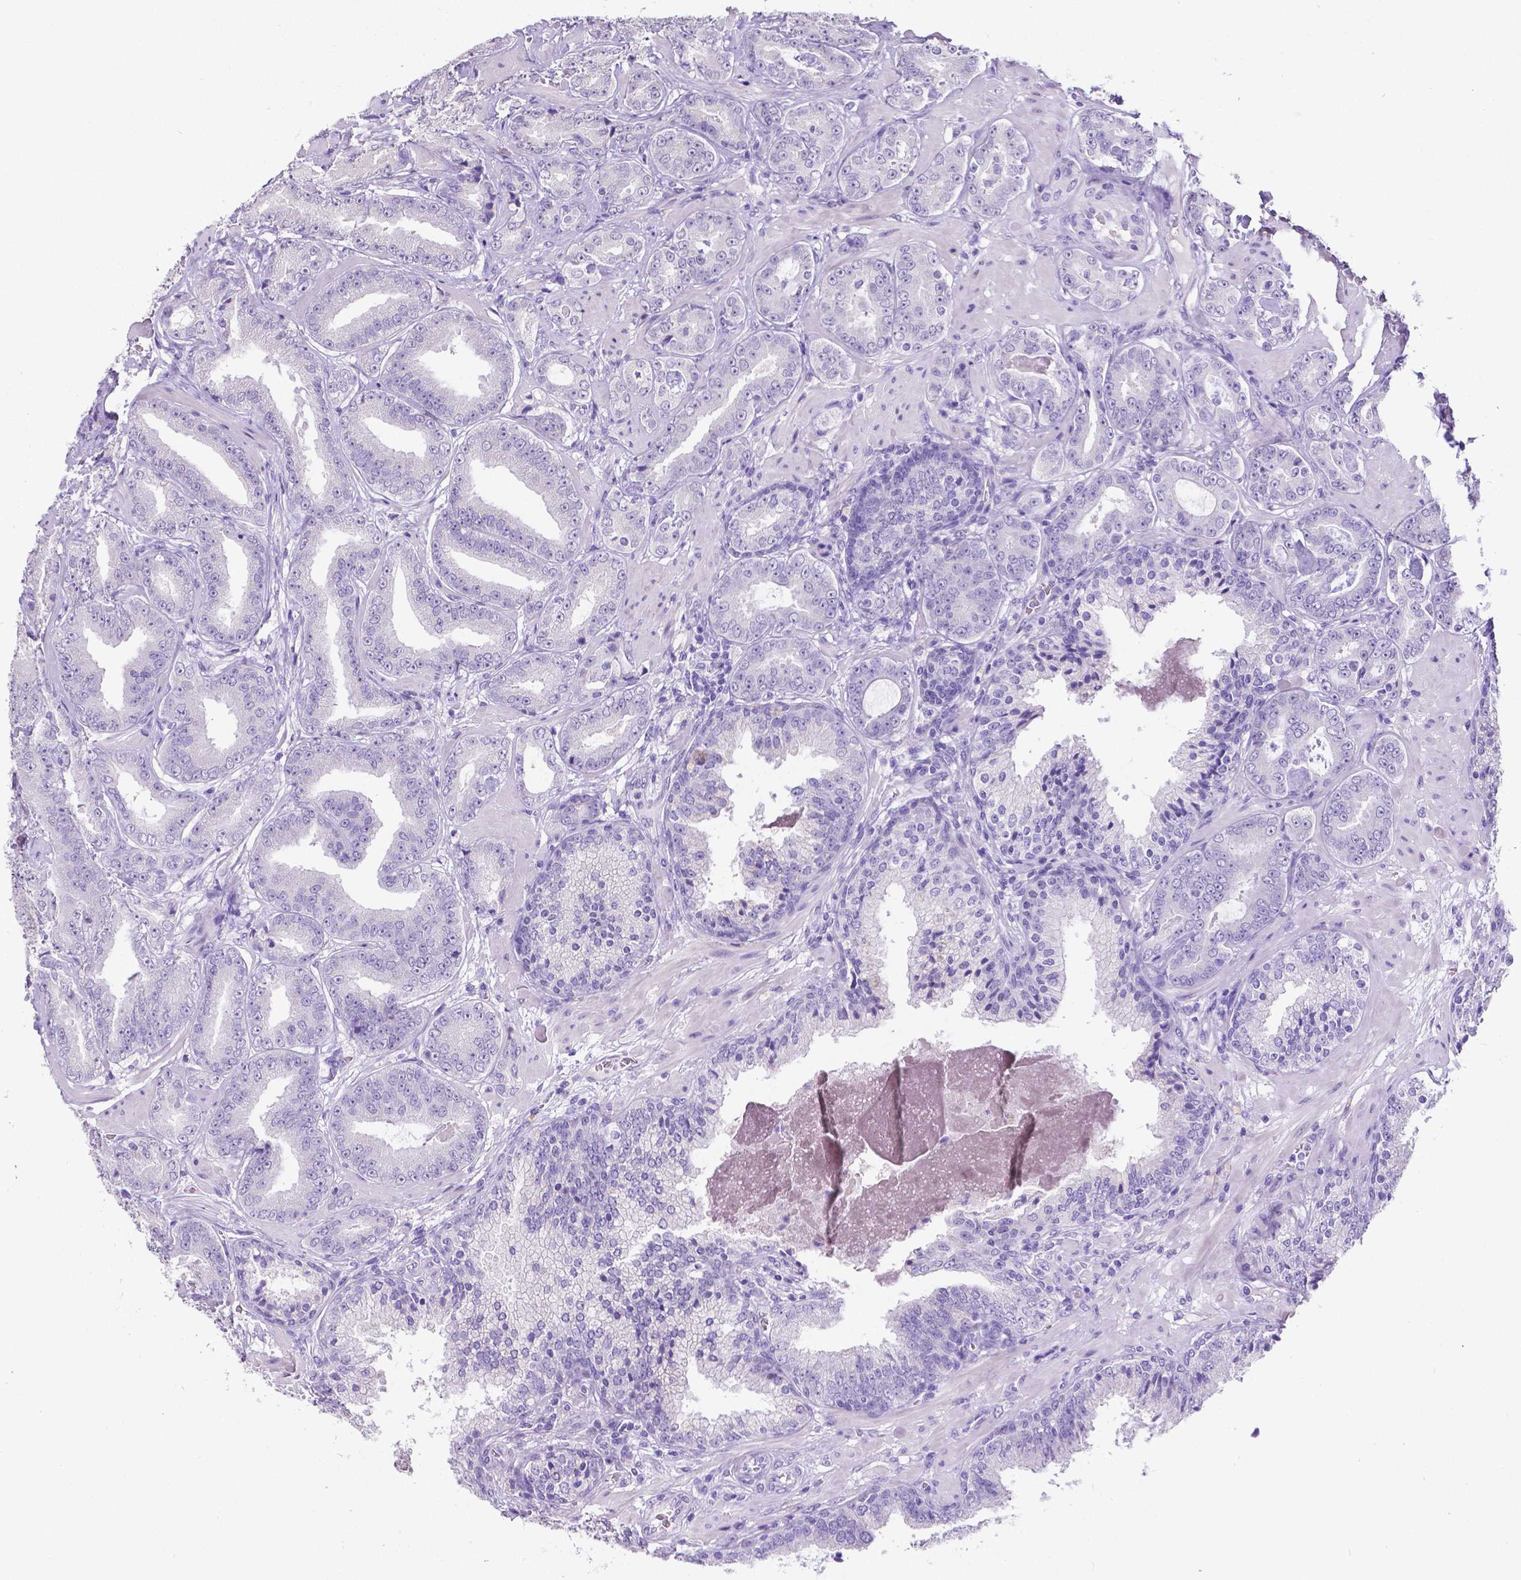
{"staining": {"intensity": "negative", "quantity": "none", "location": "none"}, "tissue": "prostate cancer", "cell_type": "Tumor cells", "image_type": "cancer", "snomed": [{"axis": "morphology", "description": "Adenocarcinoma, Low grade"}, {"axis": "topography", "description": "Prostate"}], "caption": "DAB immunohistochemical staining of human prostate cancer (adenocarcinoma (low-grade)) displays no significant positivity in tumor cells. (Immunohistochemistry (ihc), brightfield microscopy, high magnification).", "gene": "SATB2", "patient": {"sex": "male", "age": 60}}